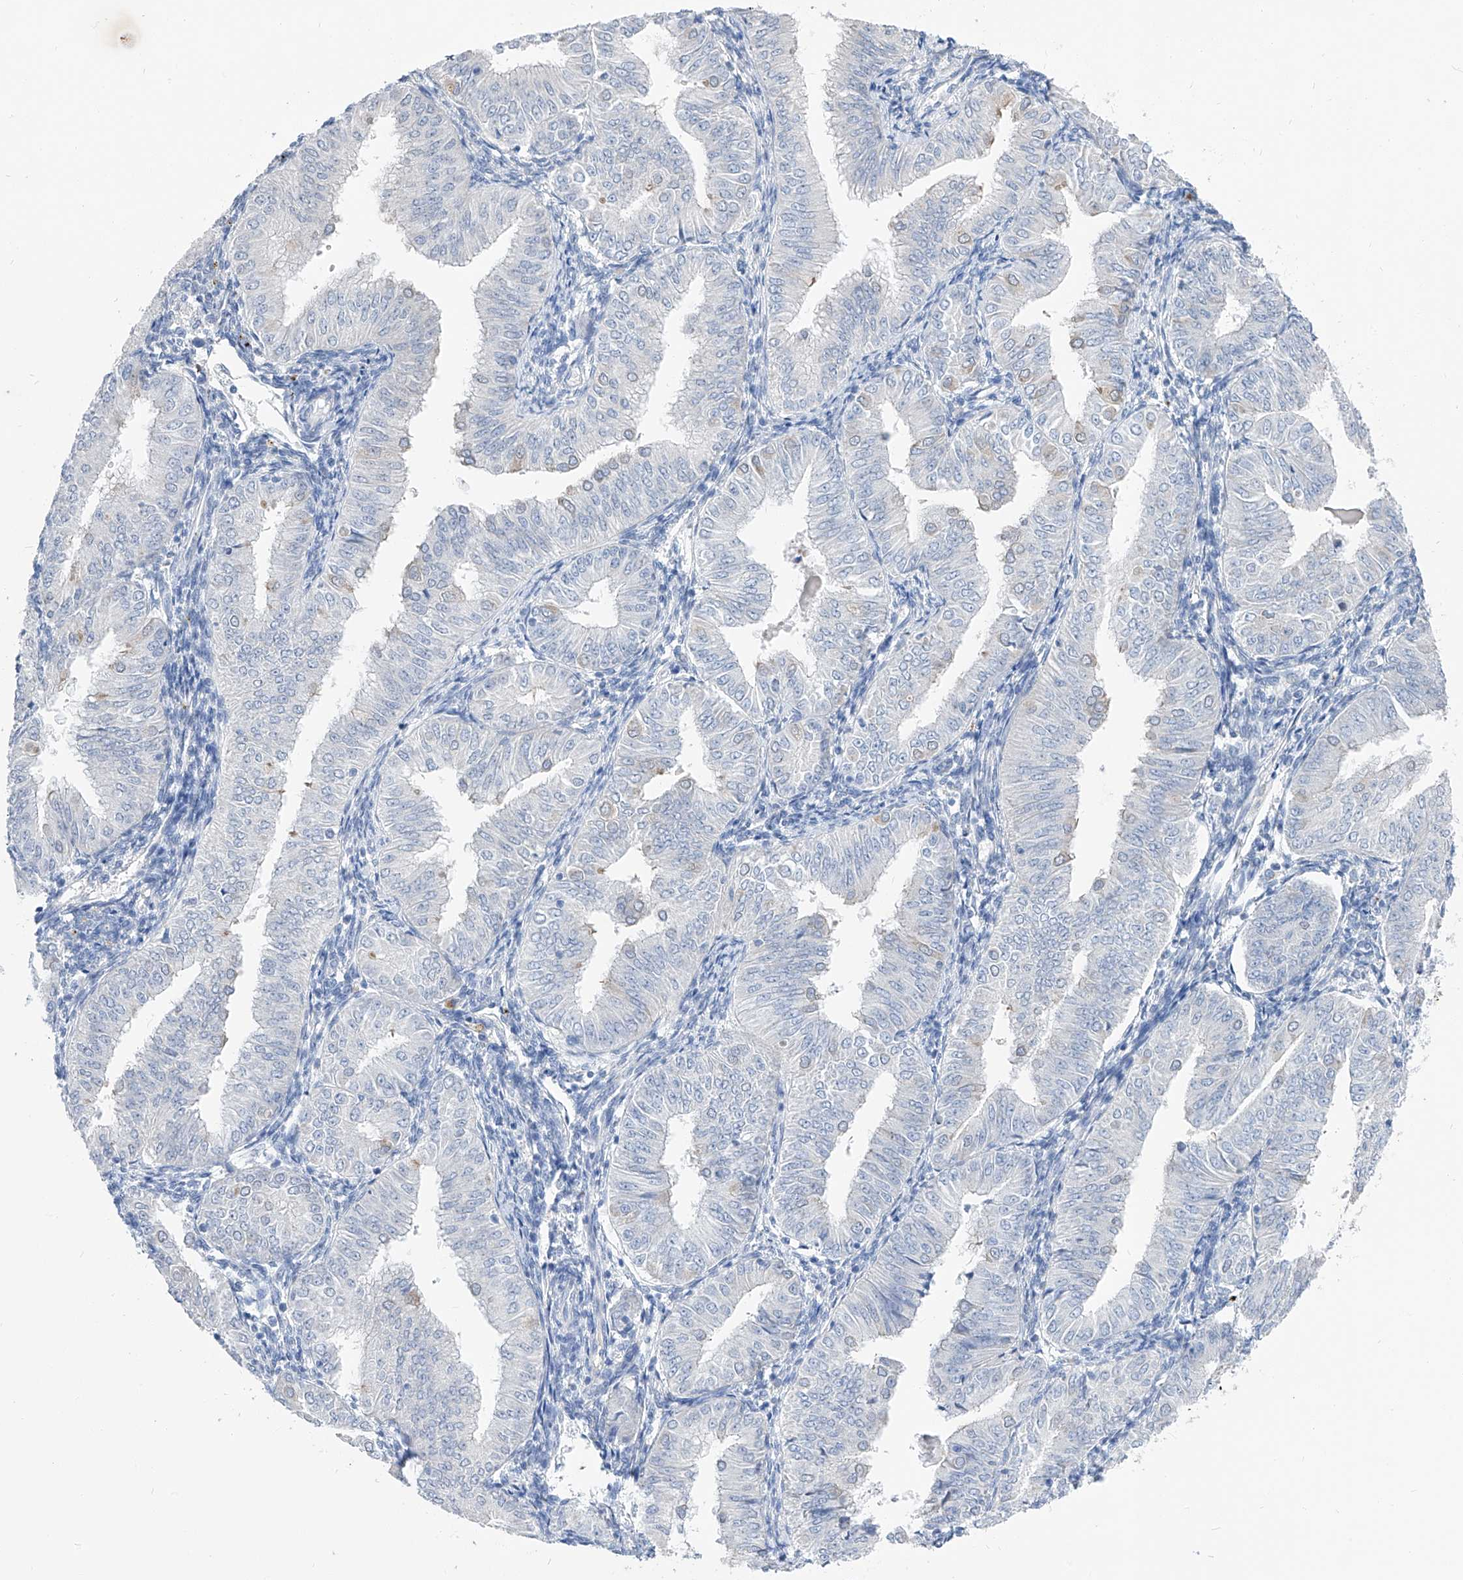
{"staining": {"intensity": "negative", "quantity": "none", "location": "none"}, "tissue": "endometrial cancer", "cell_type": "Tumor cells", "image_type": "cancer", "snomed": [{"axis": "morphology", "description": "Normal tissue, NOS"}, {"axis": "morphology", "description": "Adenocarcinoma, NOS"}, {"axis": "topography", "description": "Endometrium"}], "caption": "This is an immunohistochemistry (IHC) histopathology image of human endometrial cancer (adenocarcinoma). There is no staining in tumor cells.", "gene": "FRS3", "patient": {"sex": "female", "age": 53}}